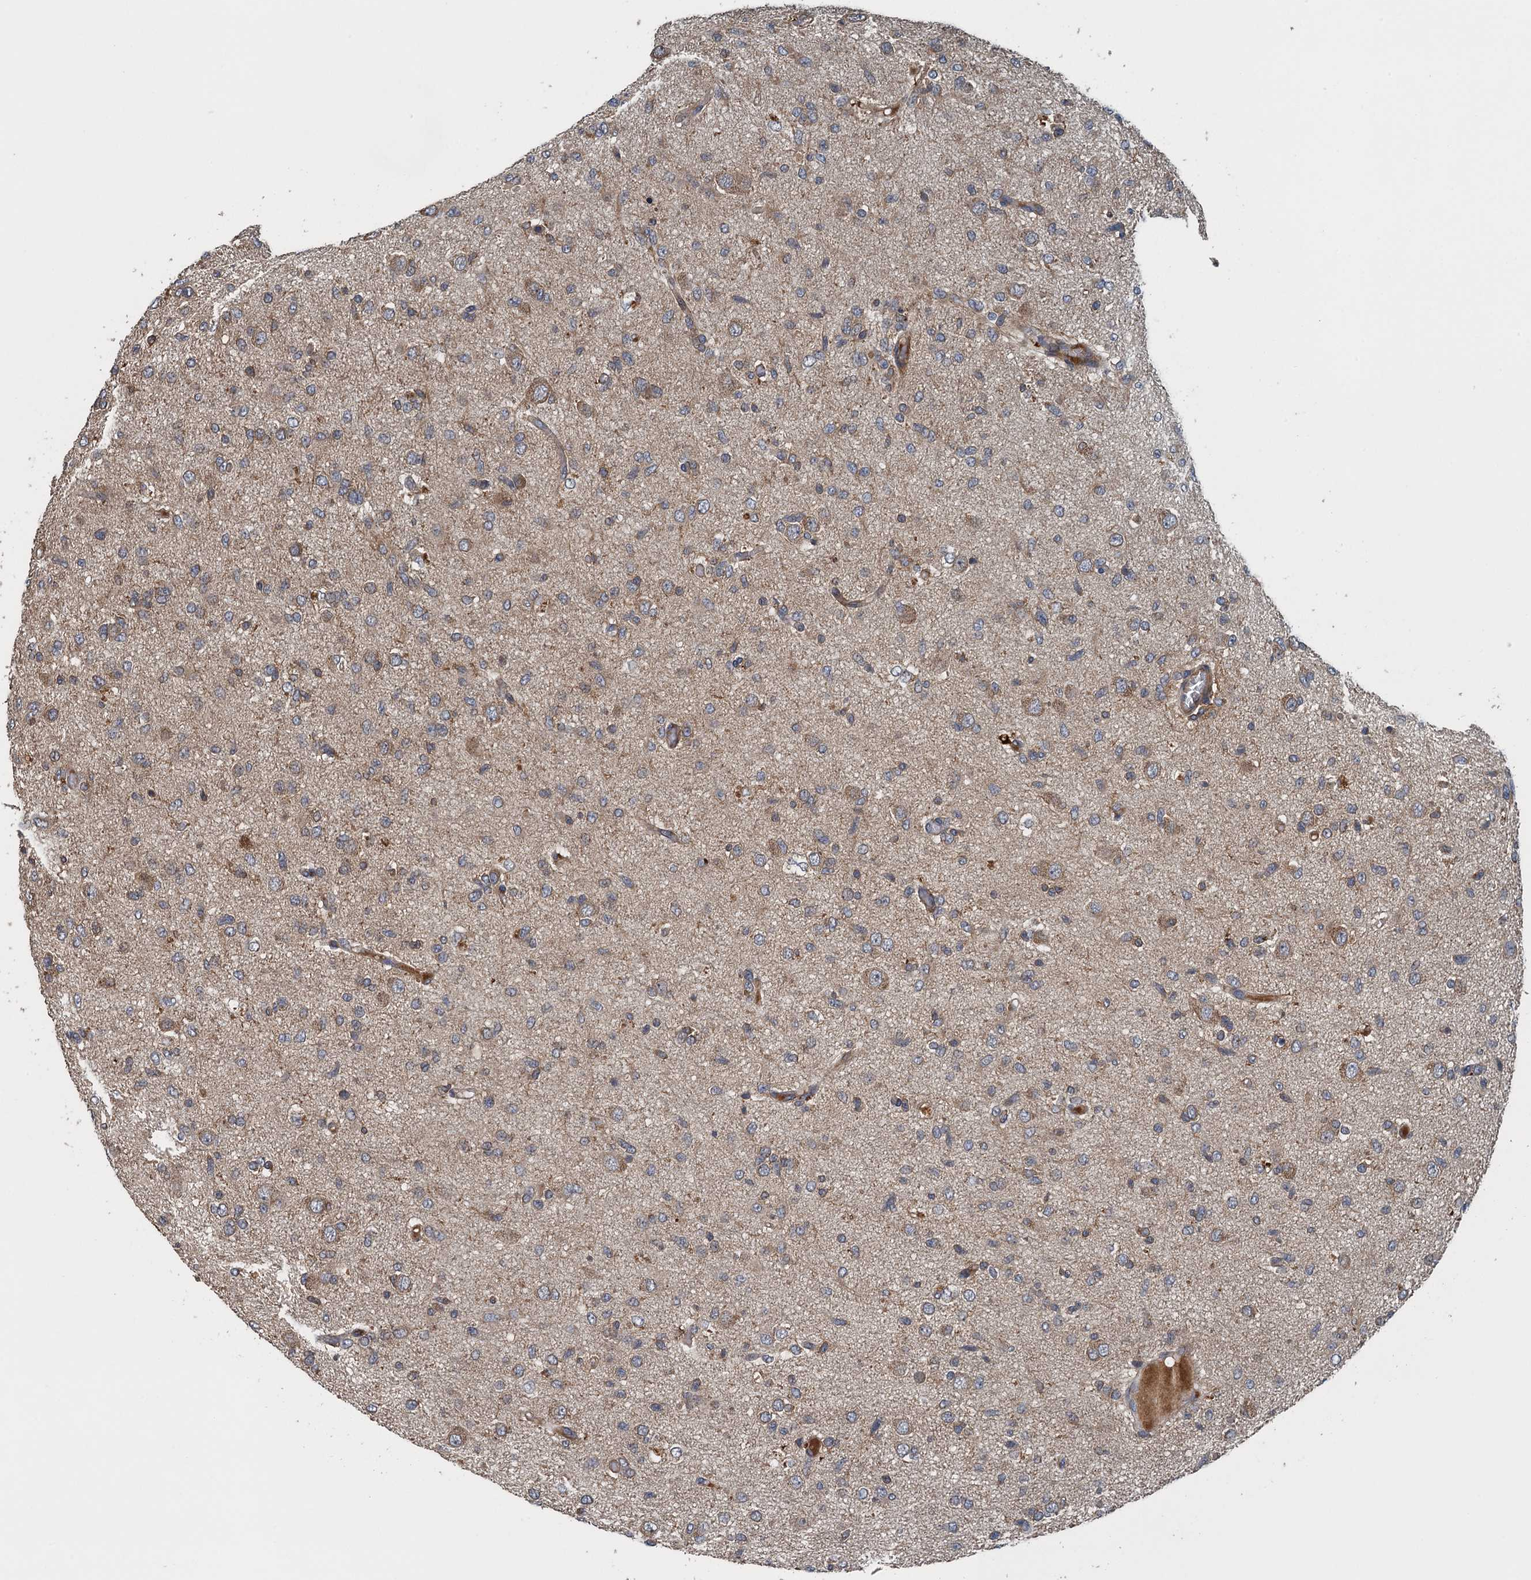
{"staining": {"intensity": "moderate", "quantity": "25%-75%", "location": "cytoplasmic/membranous"}, "tissue": "glioma", "cell_type": "Tumor cells", "image_type": "cancer", "snomed": [{"axis": "morphology", "description": "Glioma, malignant, High grade"}, {"axis": "topography", "description": "Brain"}], "caption": "An image showing moderate cytoplasmic/membranous positivity in approximately 25%-75% of tumor cells in glioma, as visualized by brown immunohistochemical staining.", "gene": "BORCS5", "patient": {"sex": "female", "age": 59}}